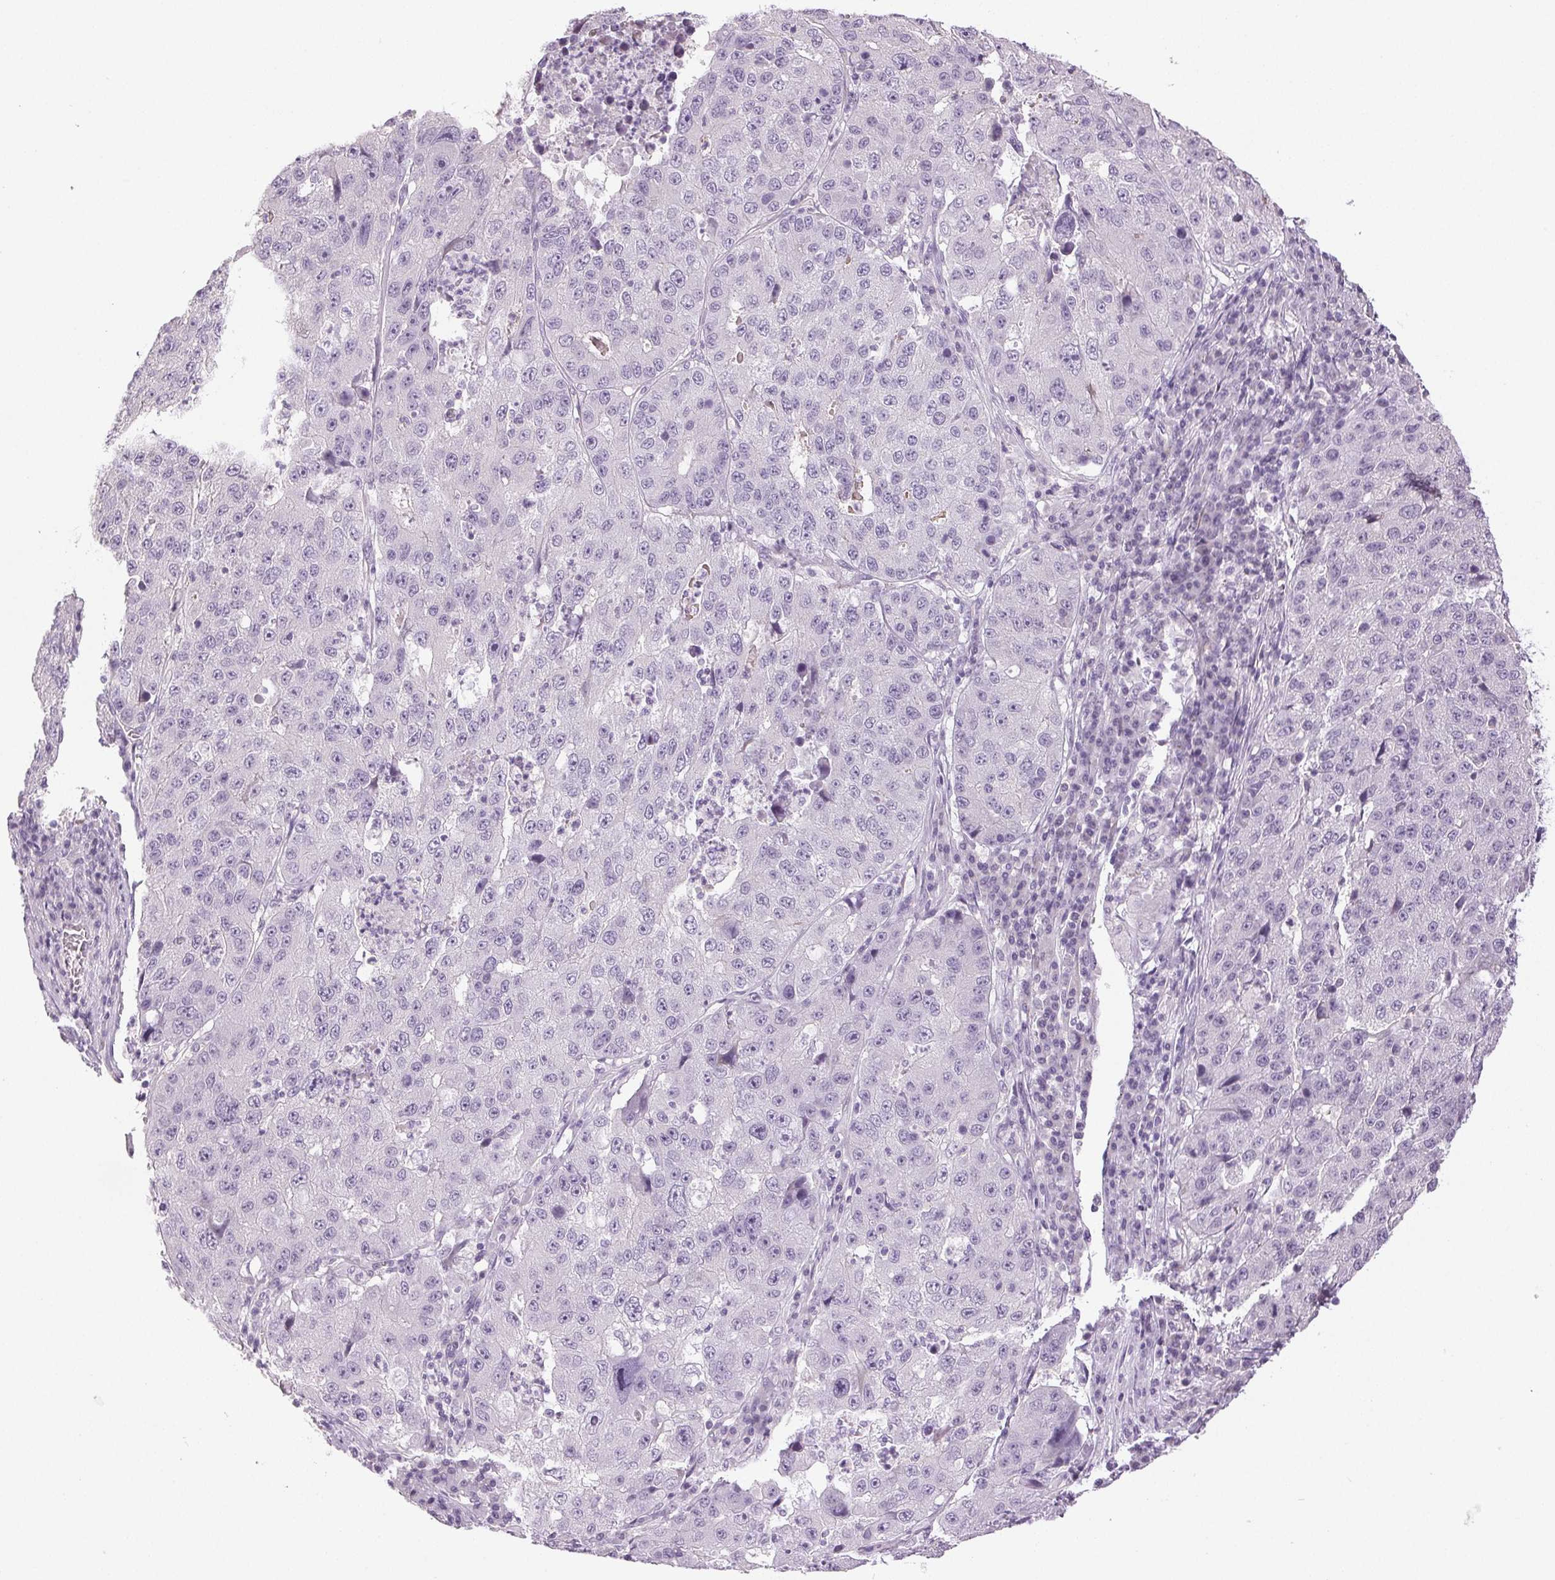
{"staining": {"intensity": "negative", "quantity": "none", "location": "none"}, "tissue": "stomach cancer", "cell_type": "Tumor cells", "image_type": "cancer", "snomed": [{"axis": "morphology", "description": "Adenocarcinoma, NOS"}, {"axis": "topography", "description": "Stomach"}], "caption": "DAB immunohistochemical staining of stomach cancer reveals no significant staining in tumor cells.", "gene": "DNAJC6", "patient": {"sex": "male", "age": 71}}